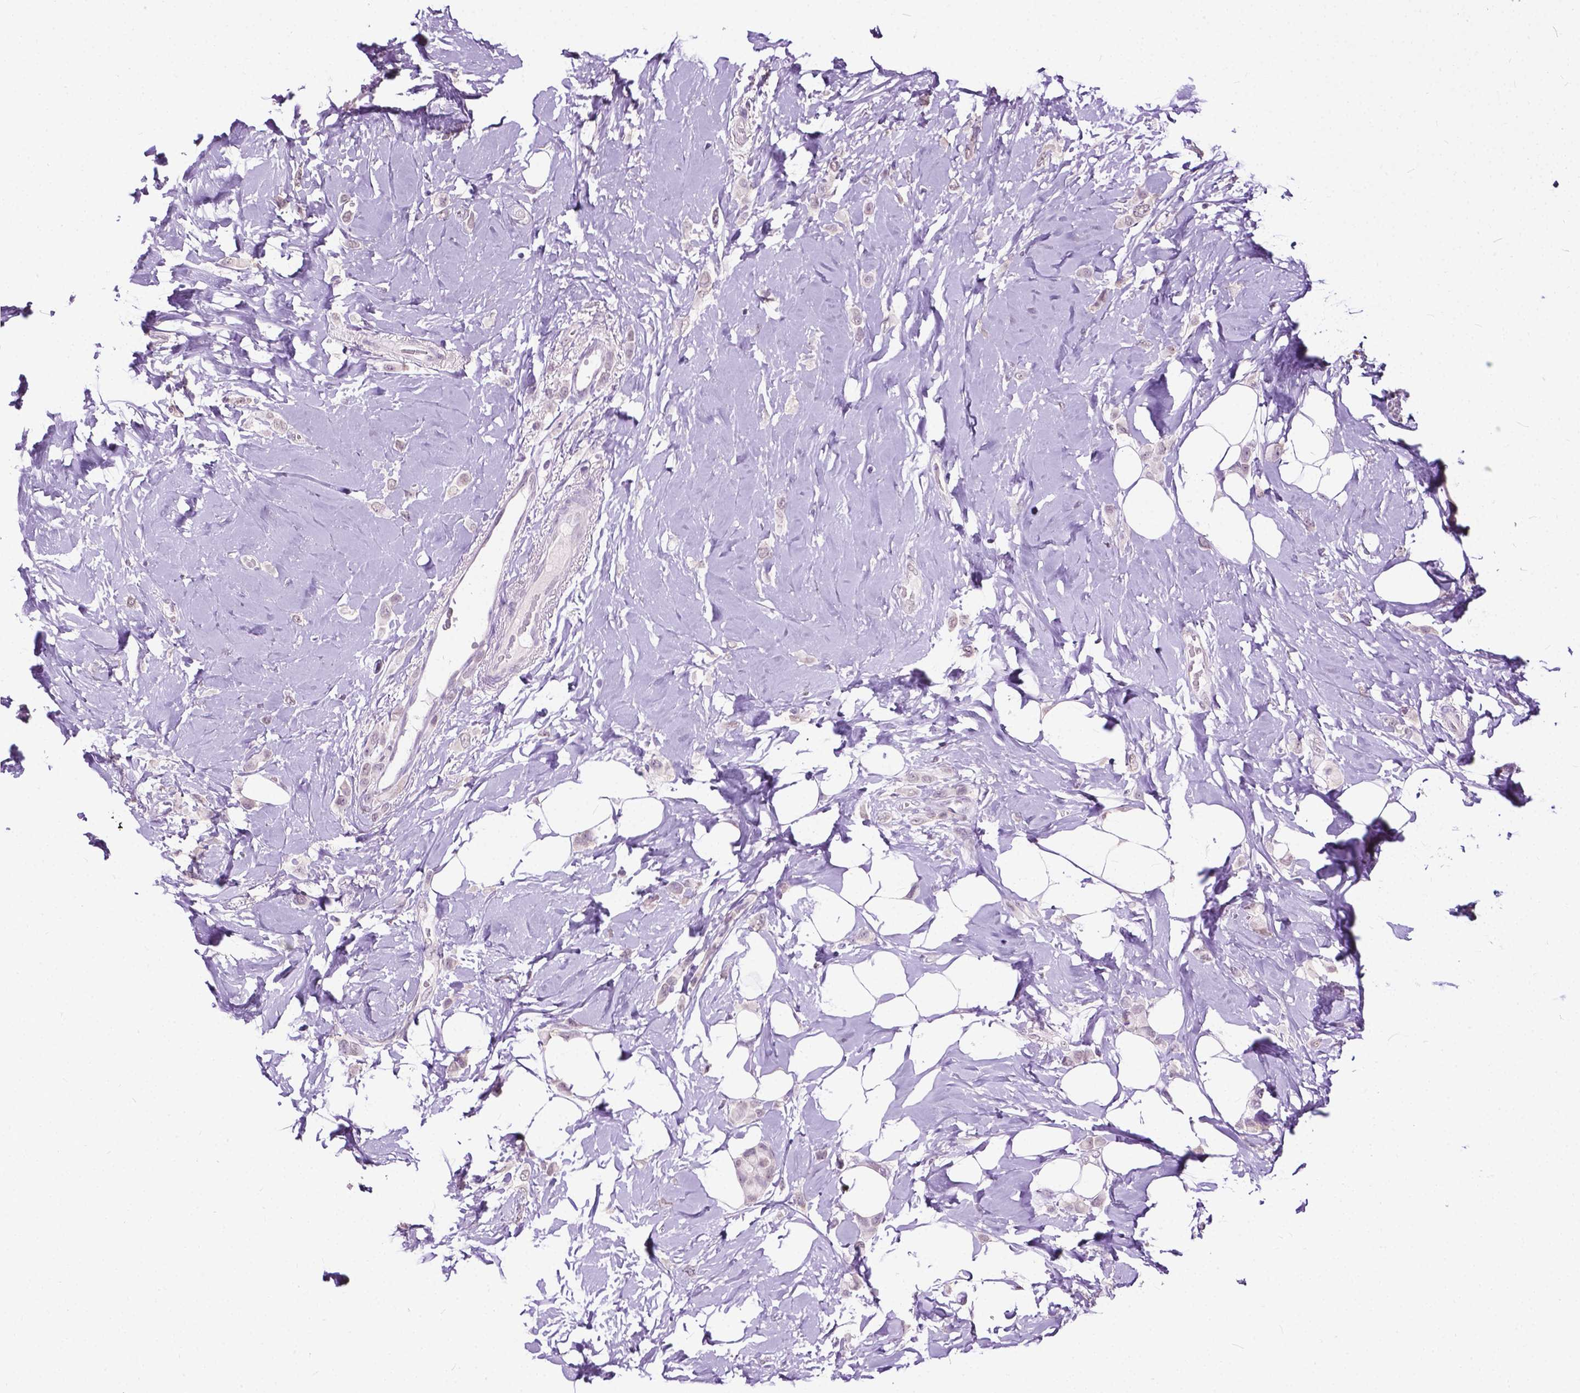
{"staining": {"intensity": "negative", "quantity": "none", "location": "none"}, "tissue": "breast cancer", "cell_type": "Tumor cells", "image_type": "cancer", "snomed": [{"axis": "morphology", "description": "Lobular carcinoma"}, {"axis": "topography", "description": "Breast"}], "caption": "An image of breast cancer (lobular carcinoma) stained for a protein demonstrates no brown staining in tumor cells.", "gene": "GPR37L1", "patient": {"sex": "female", "age": 66}}